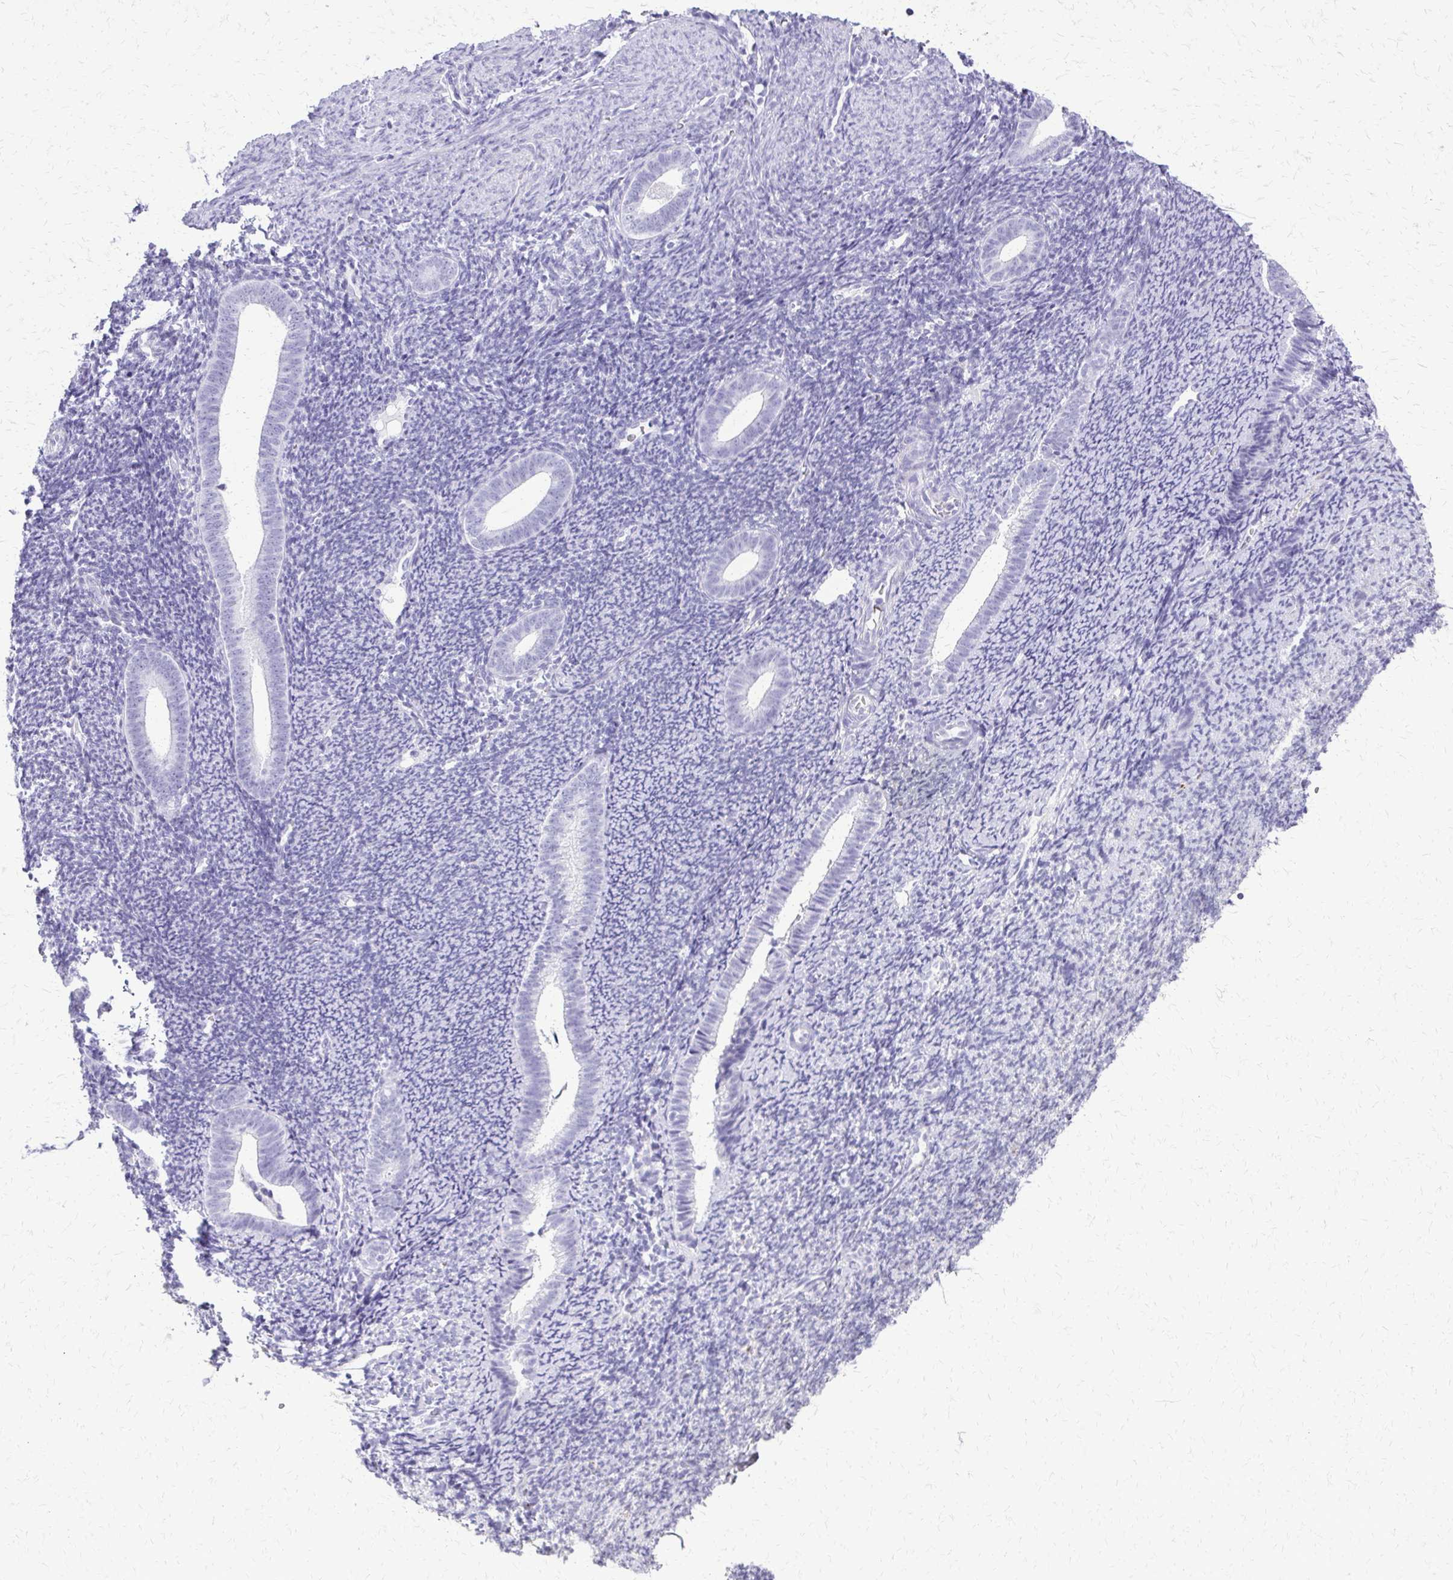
{"staining": {"intensity": "negative", "quantity": "none", "location": "none"}, "tissue": "endometrium", "cell_type": "Cells in endometrial stroma", "image_type": "normal", "snomed": [{"axis": "morphology", "description": "Normal tissue, NOS"}, {"axis": "topography", "description": "Endometrium"}], "caption": "A high-resolution micrograph shows IHC staining of normal endometrium, which displays no significant expression in cells in endometrial stroma.", "gene": "FAM162B", "patient": {"sex": "female", "age": 39}}